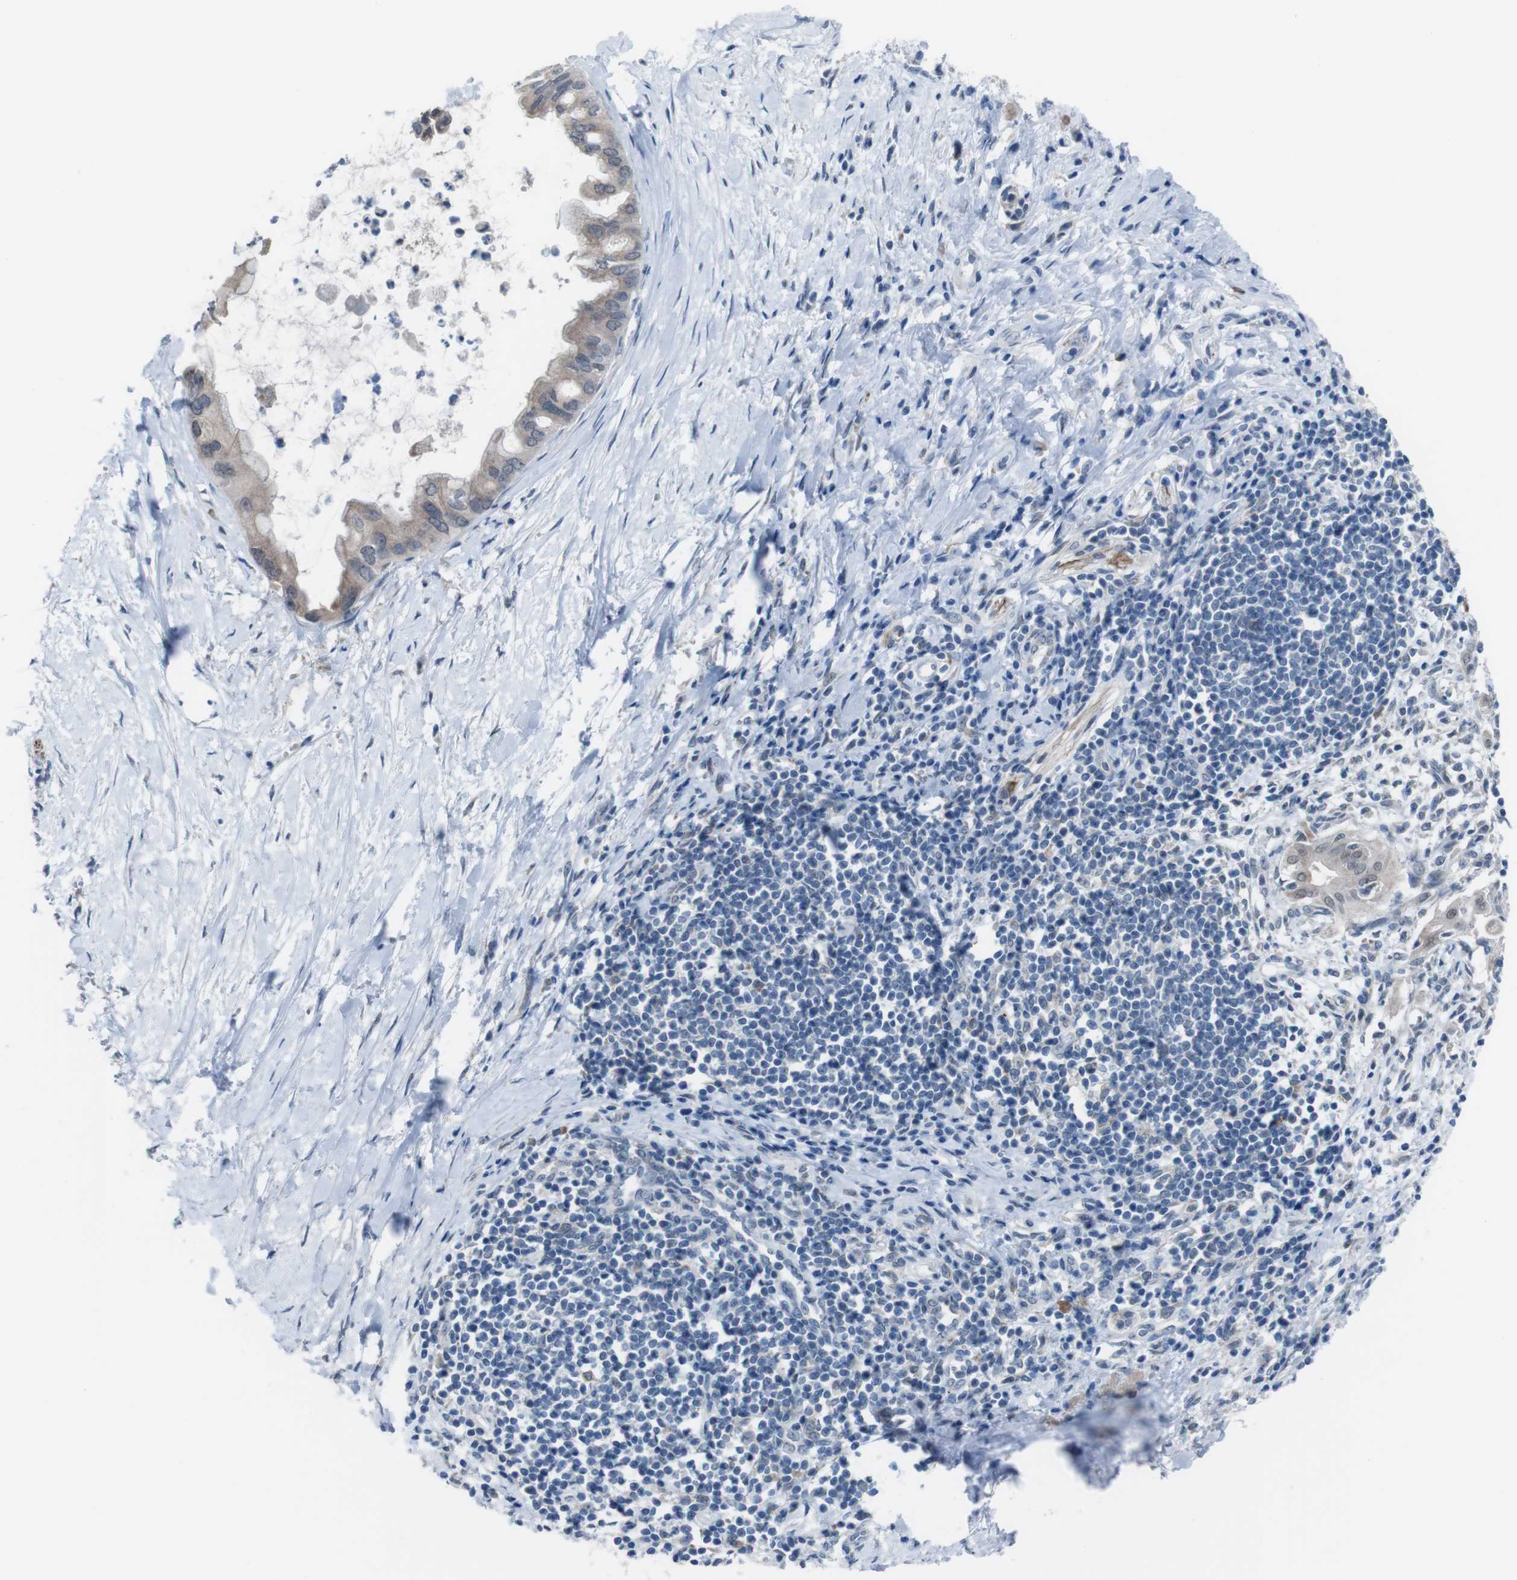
{"staining": {"intensity": "weak", "quantity": ">75%", "location": "cytoplasmic/membranous"}, "tissue": "pancreatic cancer", "cell_type": "Tumor cells", "image_type": "cancer", "snomed": [{"axis": "morphology", "description": "Adenocarcinoma, NOS"}, {"axis": "topography", "description": "Pancreas"}], "caption": "The image demonstrates a brown stain indicating the presence of a protein in the cytoplasmic/membranous of tumor cells in pancreatic adenocarcinoma.", "gene": "CDH22", "patient": {"sex": "male", "age": 55}}